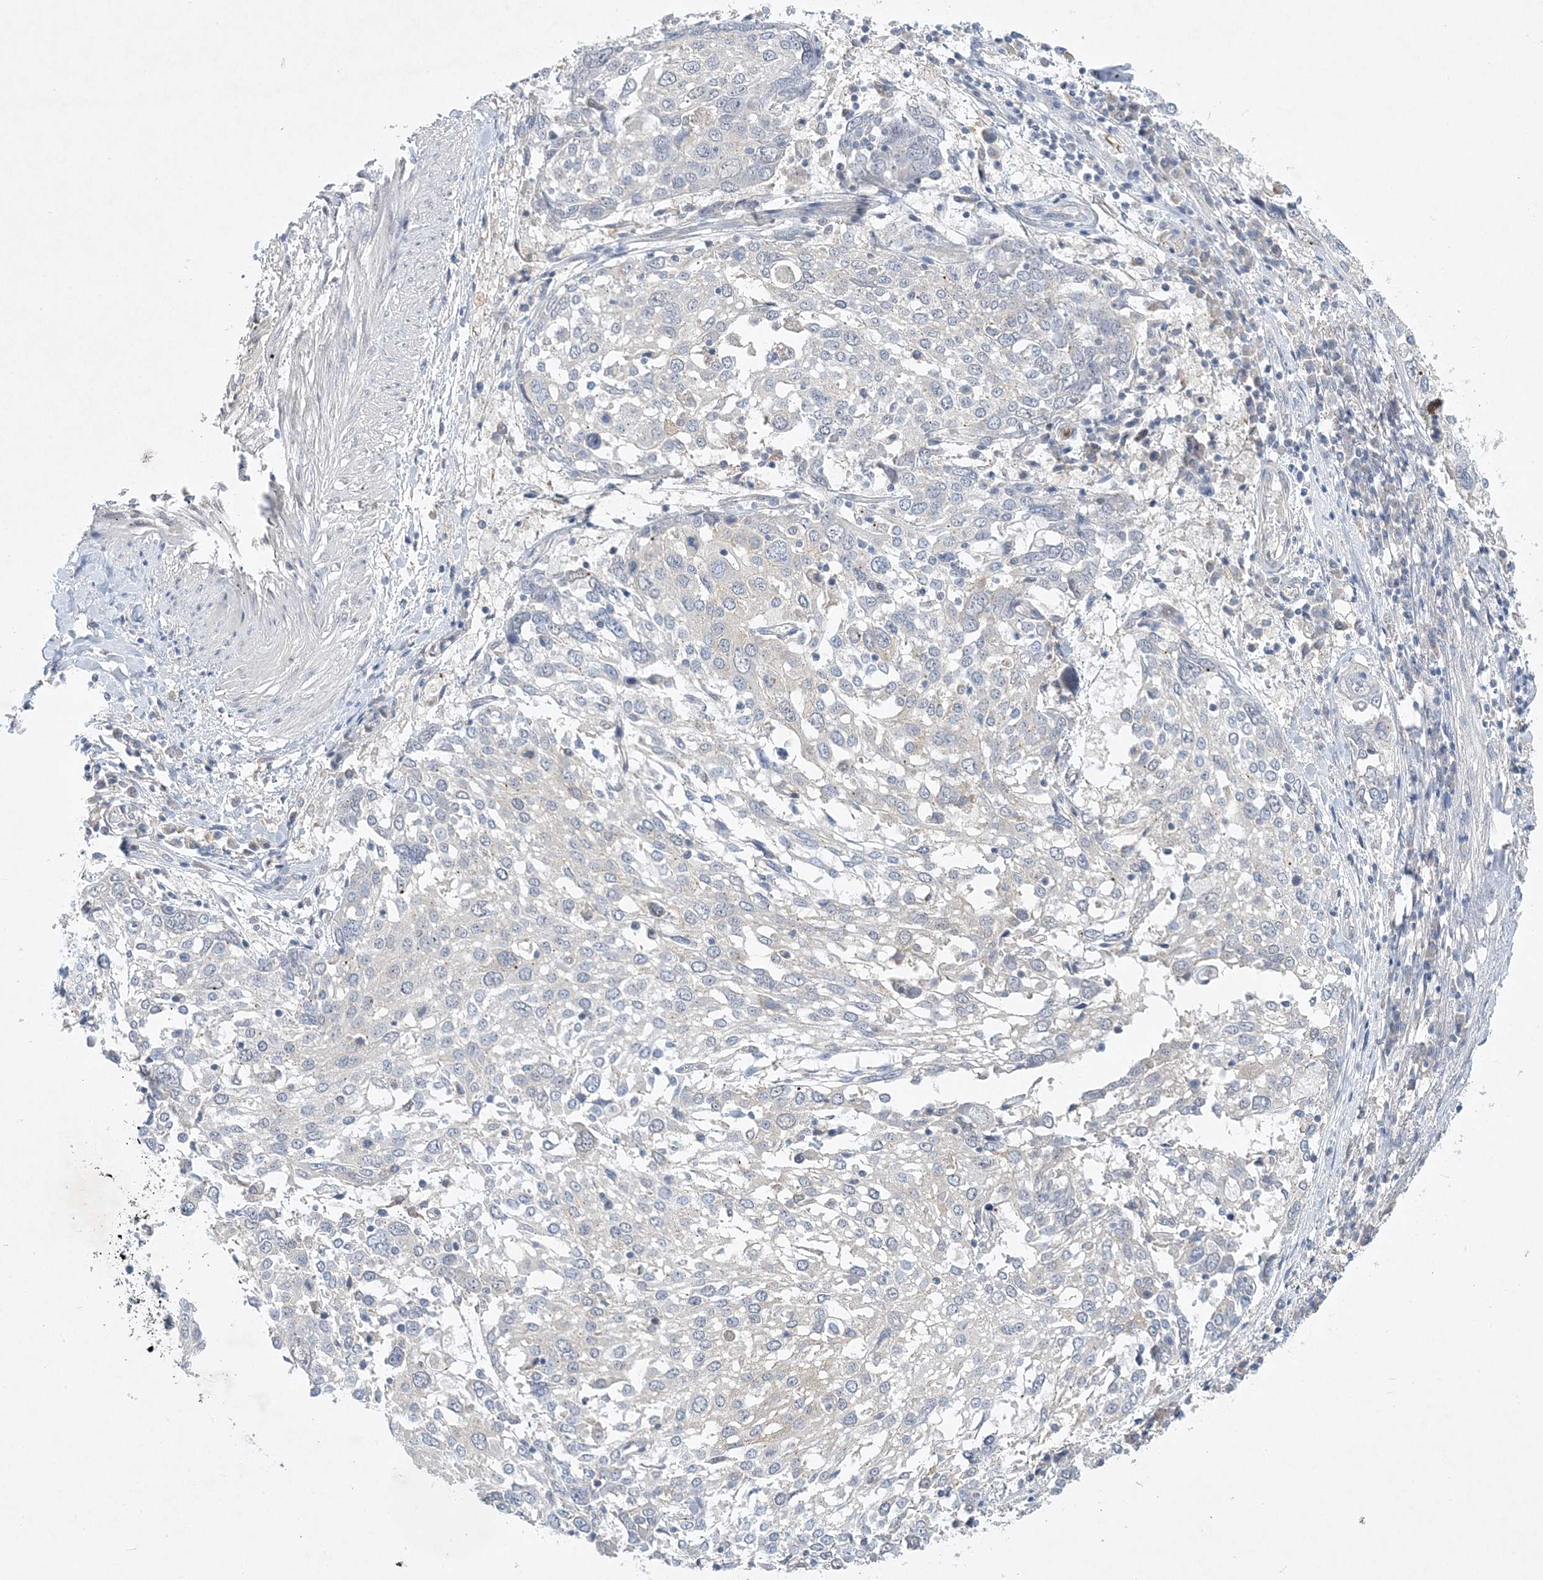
{"staining": {"intensity": "negative", "quantity": "none", "location": "none"}, "tissue": "lung cancer", "cell_type": "Tumor cells", "image_type": "cancer", "snomed": [{"axis": "morphology", "description": "Squamous cell carcinoma, NOS"}, {"axis": "topography", "description": "Lung"}], "caption": "Tumor cells are negative for protein expression in human lung cancer (squamous cell carcinoma). (Brightfield microscopy of DAB IHC at high magnification).", "gene": "ANKRD35", "patient": {"sex": "male", "age": 65}}